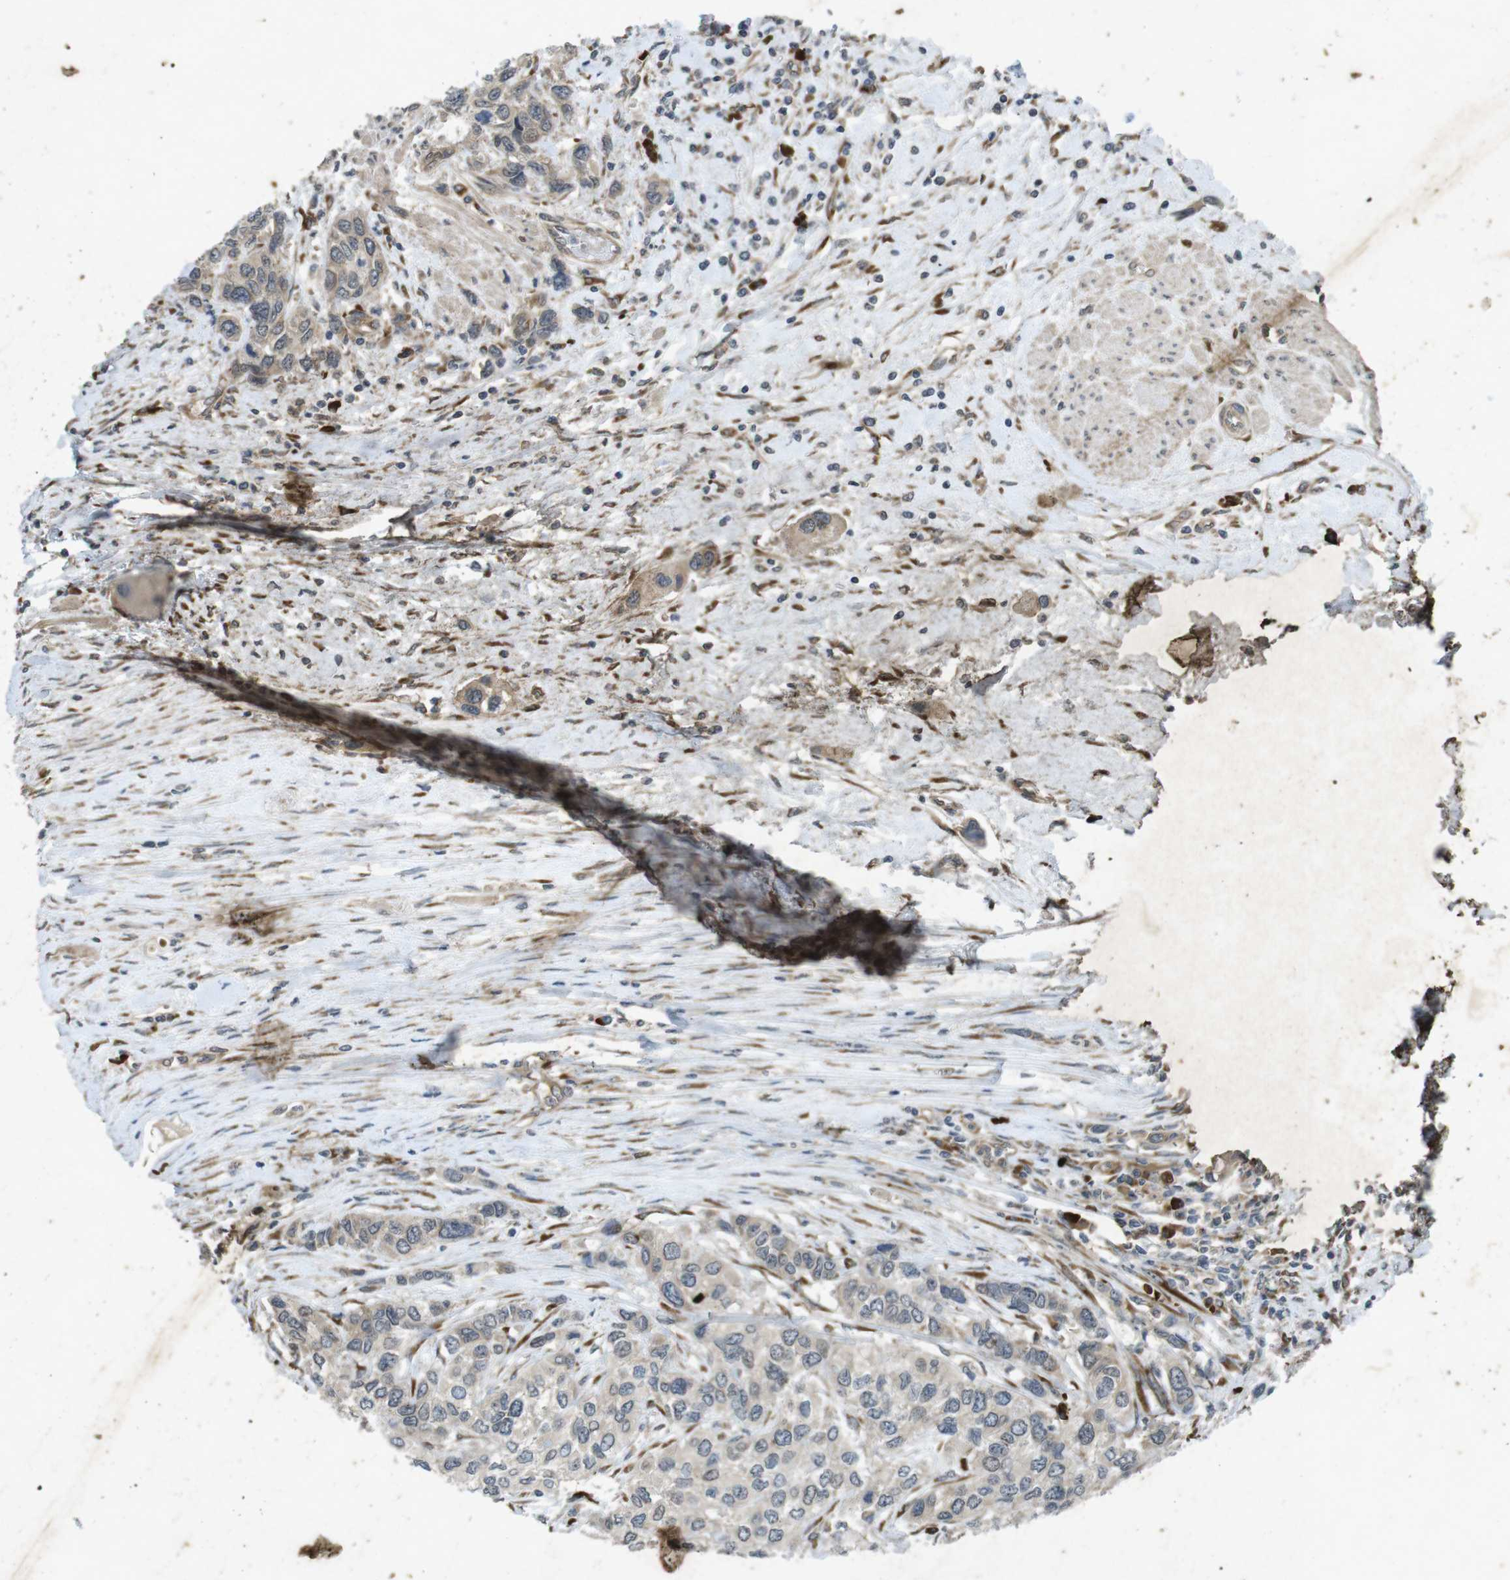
{"staining": {"intensity": "weak", "quantity": ">75%", "location": "cytoplasmic/membranous"}, "tissue": "urothelial cancer", "cell_type": "Tumor cells", "image_type": "cancer", "snomed": [{"axis": "morphology", "description": "Urothelial carcinoma, High grade"}, {"axis": "topography", "description": "Urinary bladder"}], "caption": "A brown stain highlights weak cytoplasmic/membranous expression of a protein in urothelial cancer tumor cells.", "gene": "FLCN", "patient": {"sex": "female", "age": 56}}